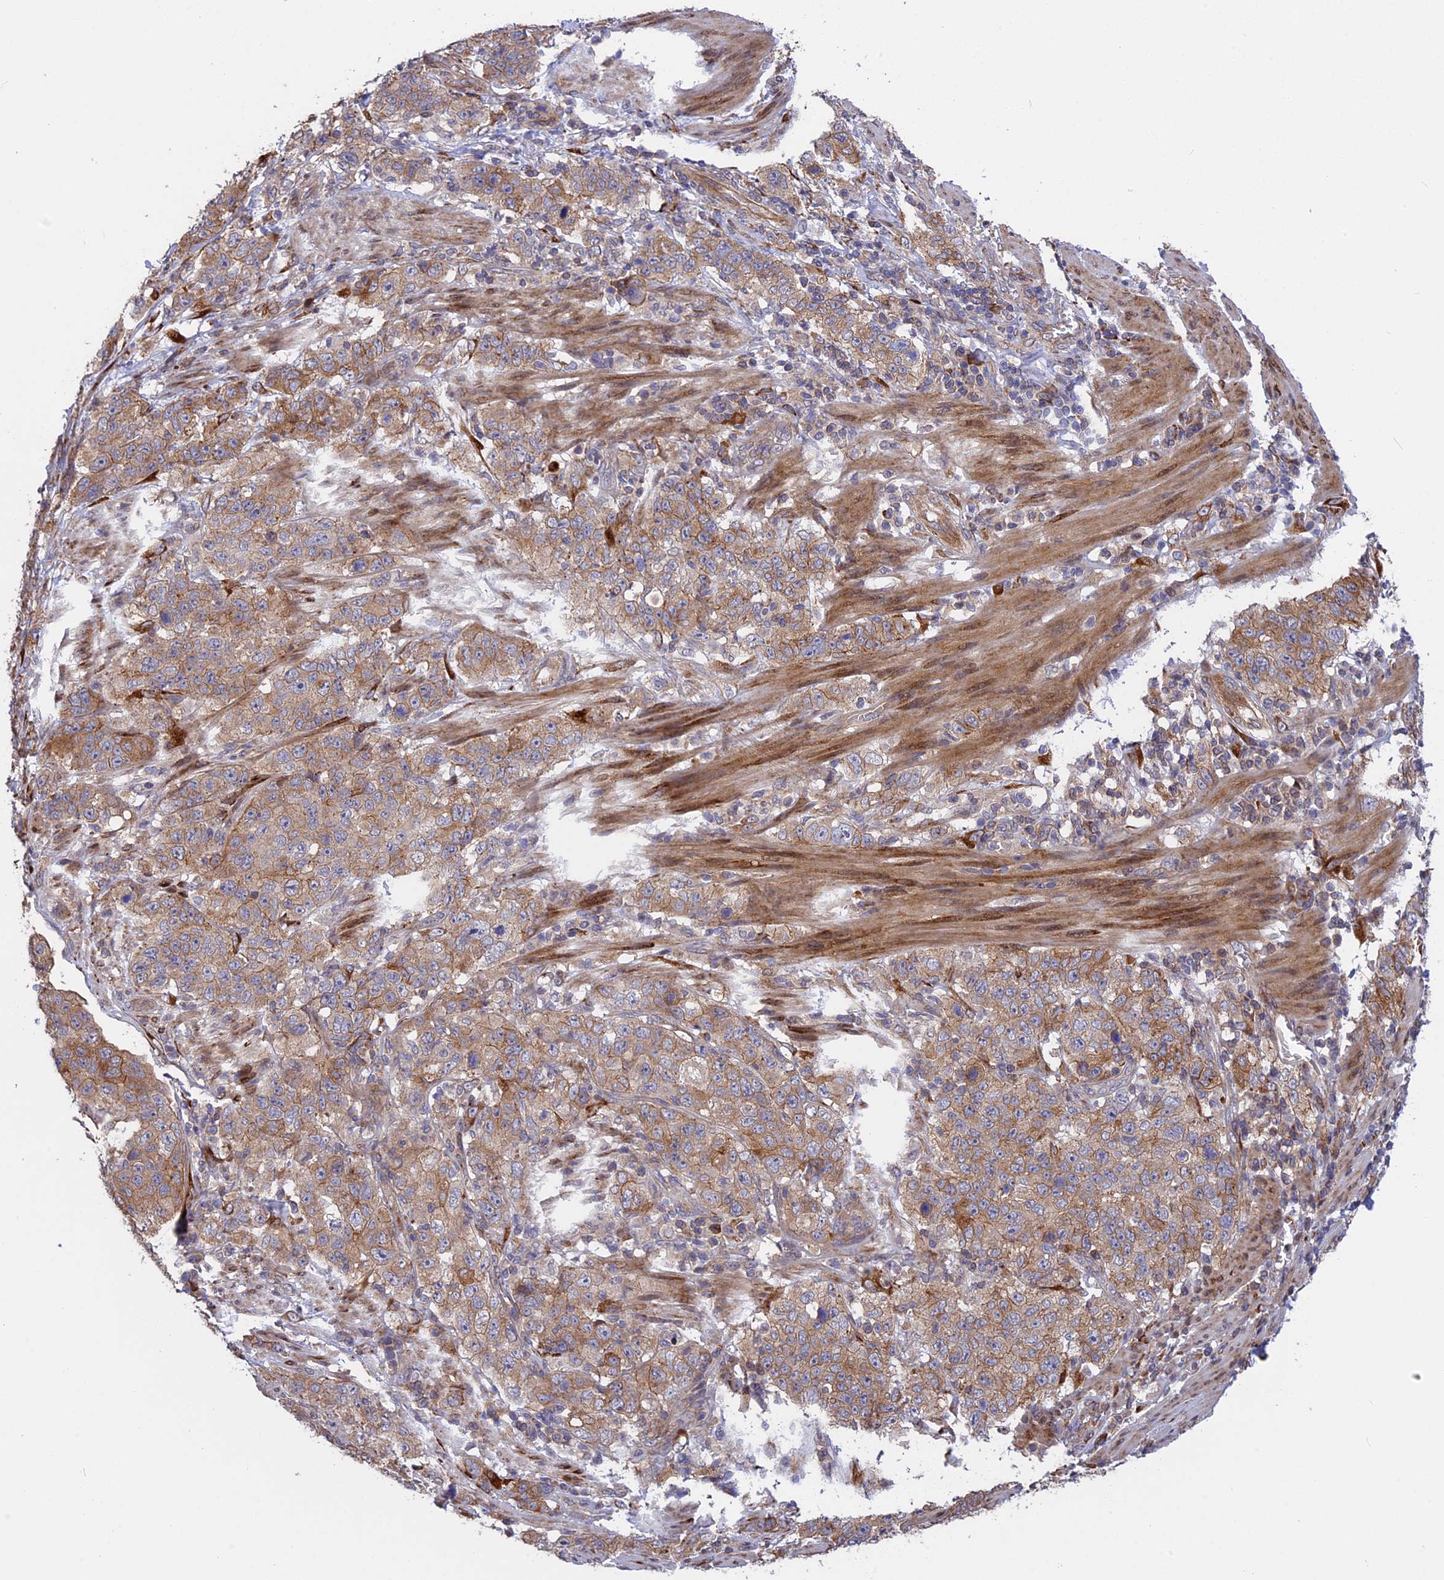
{"staining": {"intensity": "moderate", "quantity": ">75%", "location": "cytoplasmic/membranous"}, "tissue": "stomach cancer", "cell_type": "Tumor cells", "image_type": "cancer", "snomed": [{"axis": "morphology", "description": "Adenocarcinoma, NOS"}, {"axis": "topography", "description": "Stomach"}], "caption": "There is medium levels of moderate cytoplasmic/membranous positivity in tumor cells of adenocarcinoma (stomach), as demonstrated by immunohistochemical staining (brown color).", "gene": "DDX60L", "patient": {"sex": "male", "age": 48}}